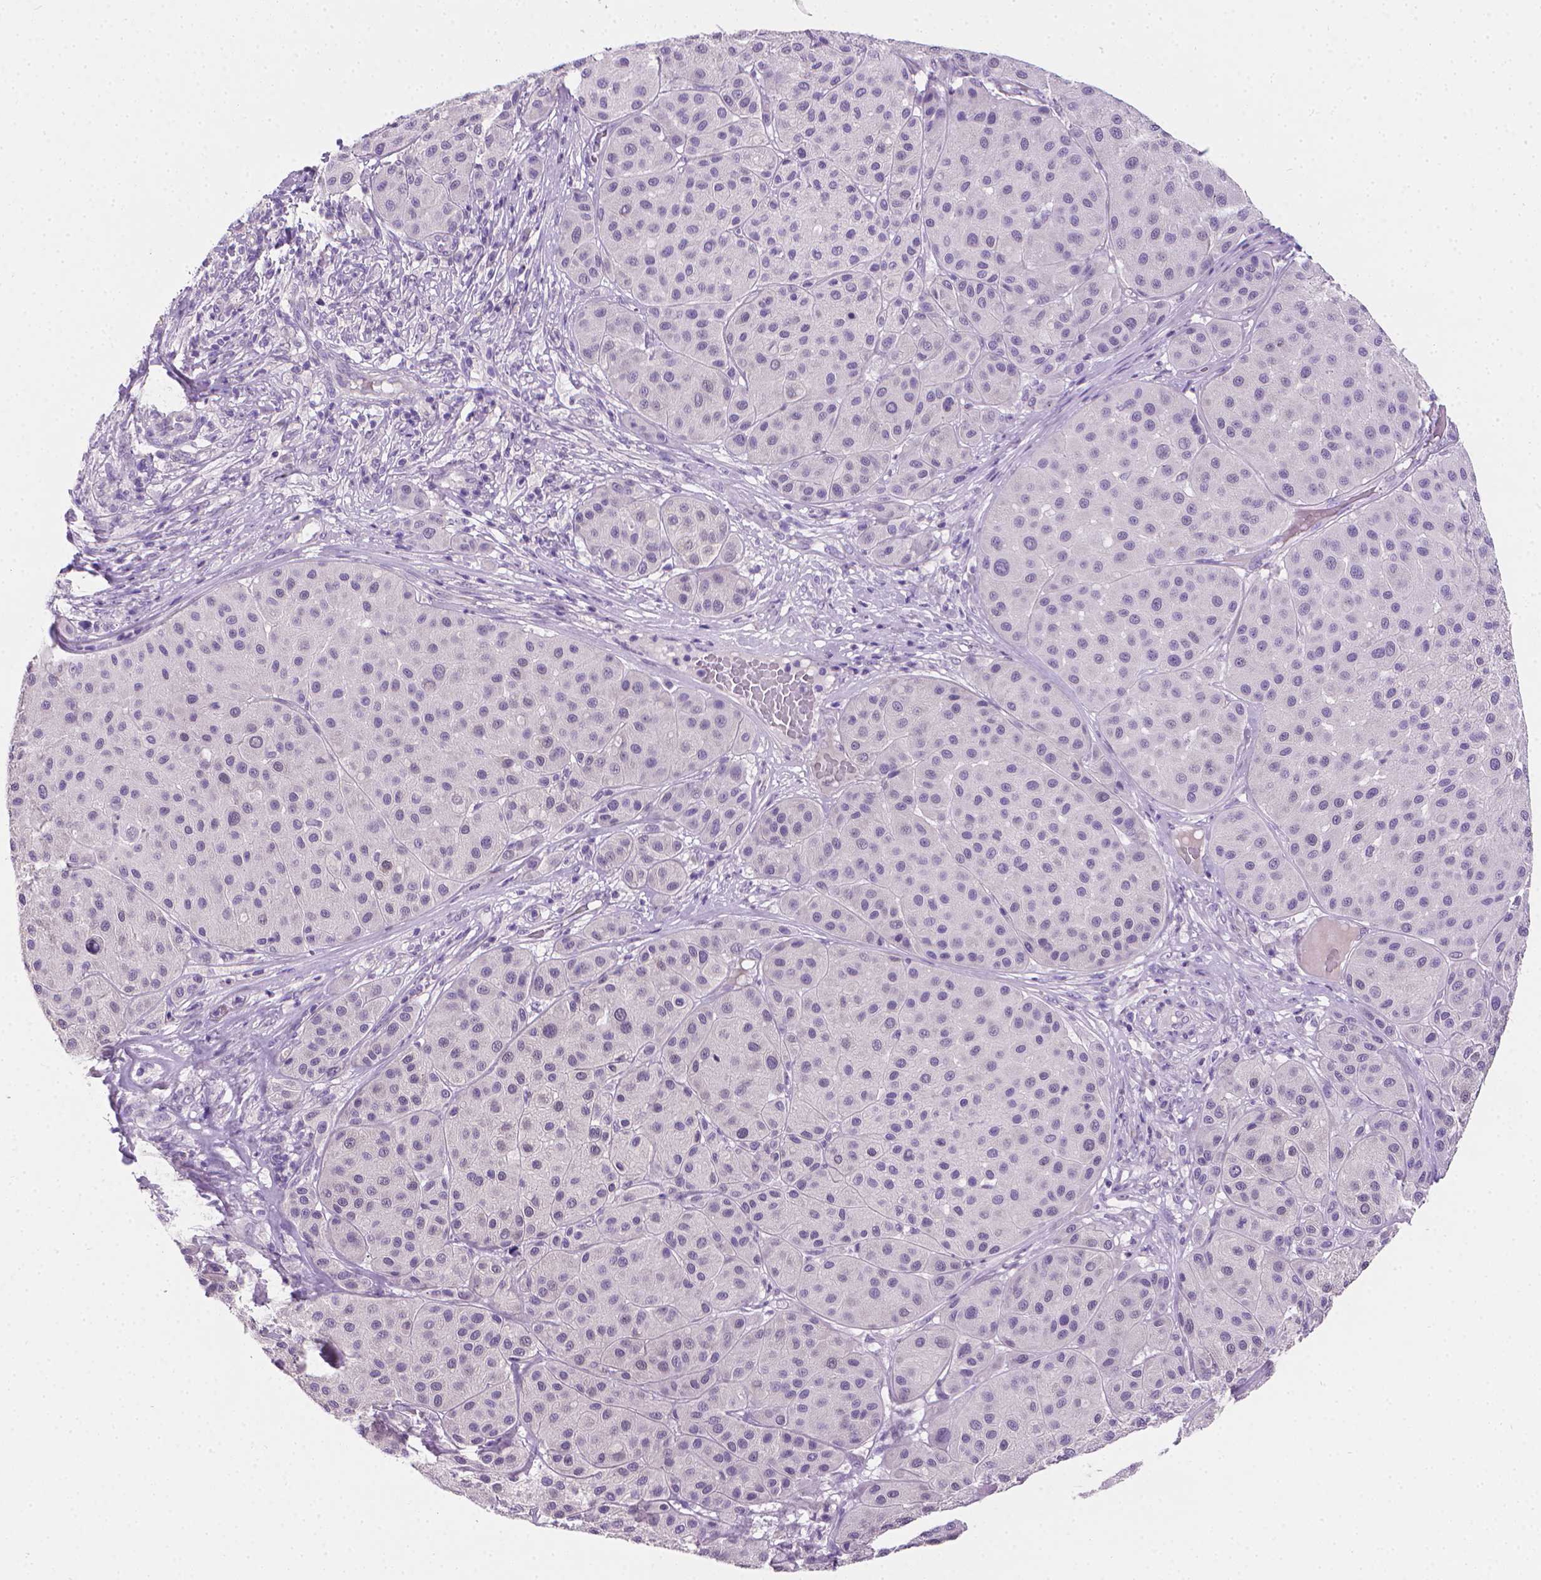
{"staining": {"intensity": "negative", "quantity": "none", "location": "none"}, "tissue": "melanoma", "cell_type": "Tumor cells", "image_type": "cancer", "snomed": [{"axis": "morphology", "description": "Malignant melanoma, Metastatic site"}, {"axis": "topography", "description": "Smooth muscle"}], "caption": "Immunohistochemistry micrograph of neoplastic tissue: malignant melanoma (metastatic site) stained with DAB reveals no significant protein positivity in tumor cells.", "gene": "TNNI2", "patient": {"sex": "male", "age": 41}}